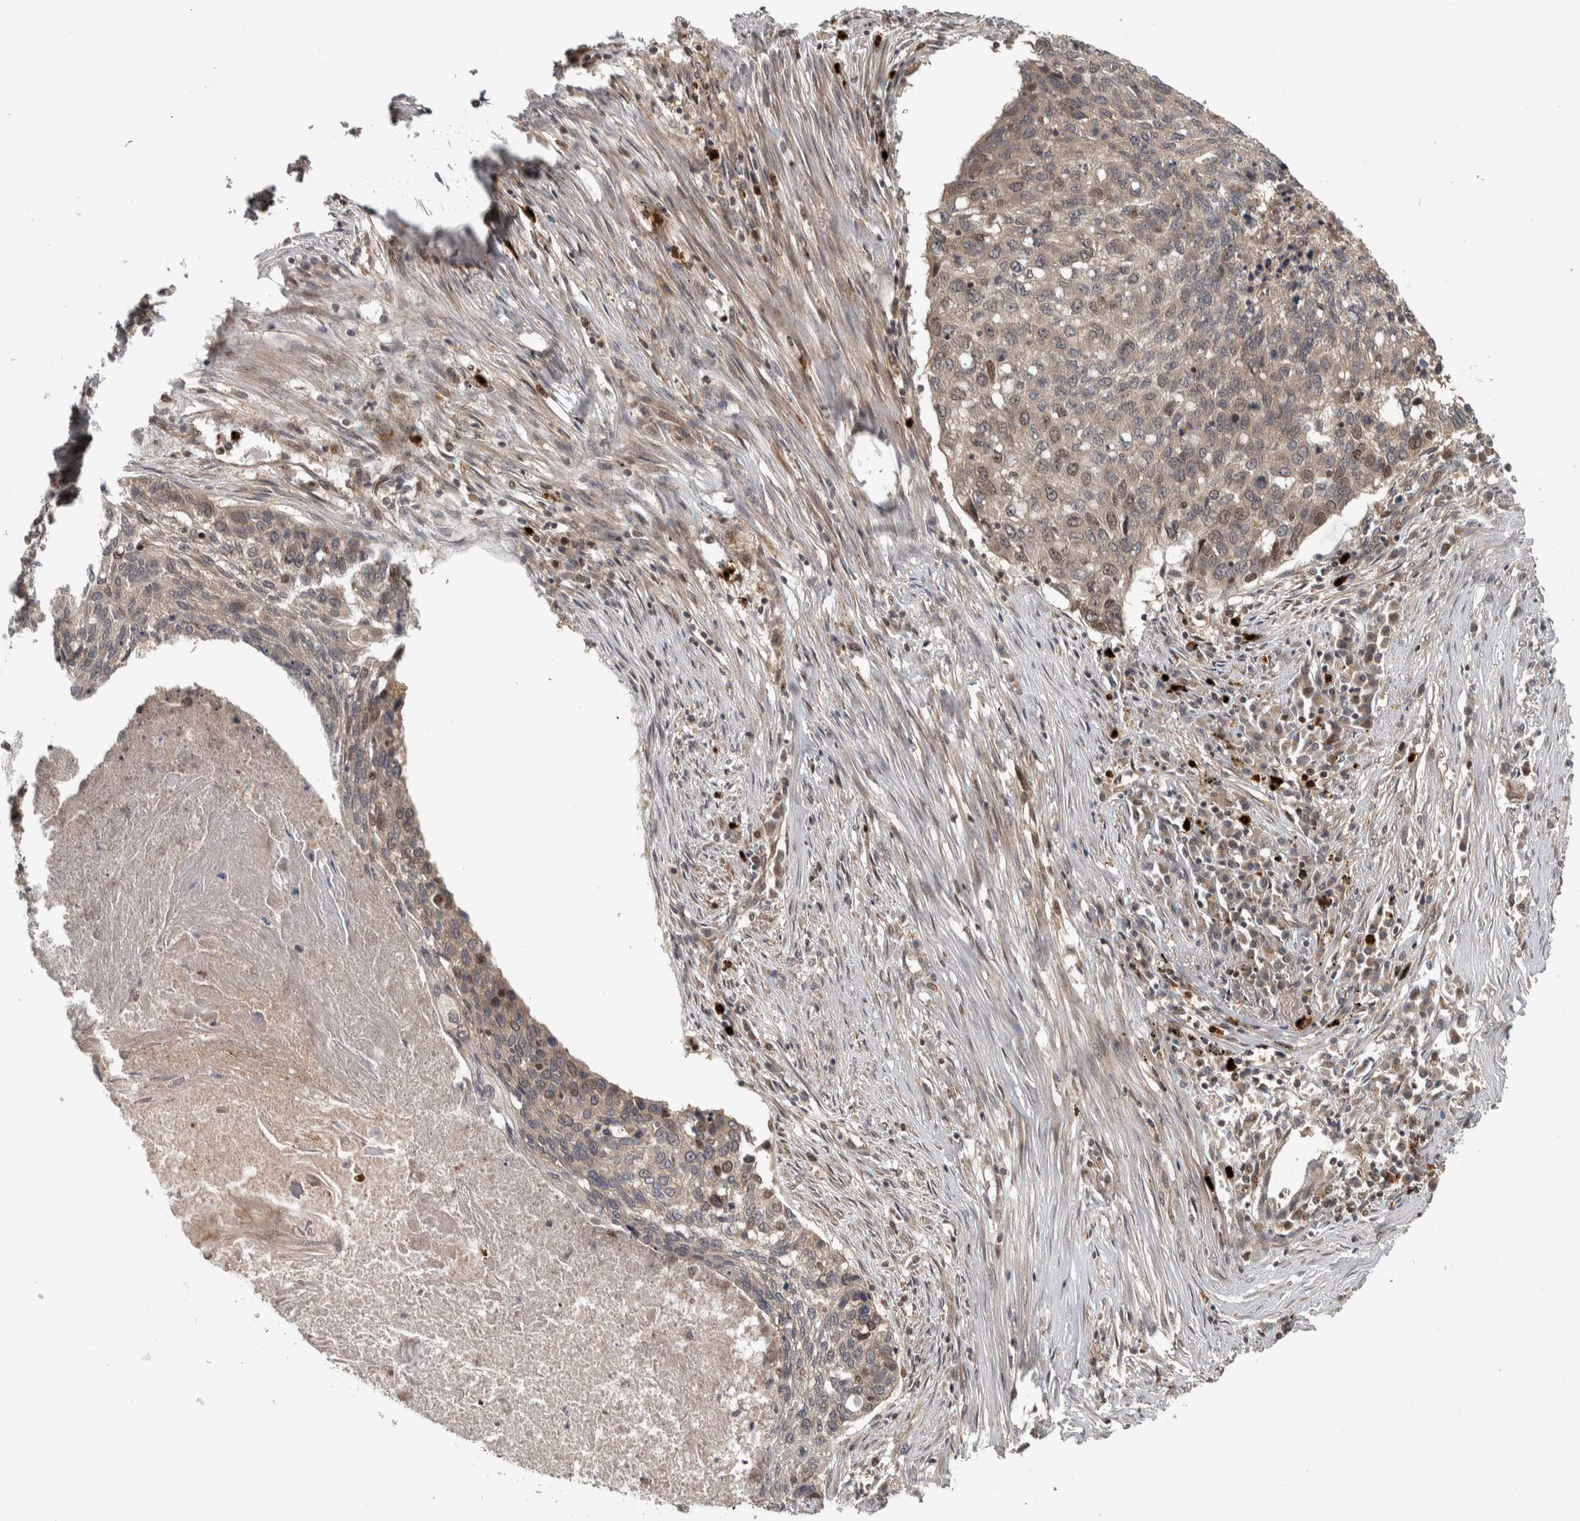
{"staining": {"intensity": "weak", "quantity": "<25%", "location": "cytoplasmic/membranous,nuclear"}, "tissue": "lung cancer", "cell_type": "Tumor cells", "image_type": "cancer", "snomed": [{"axis": "morphology", "description": "Squamous cell carcinoma, NOS"}, {"axis": "topography", "description": "Lung"}], "caption": "Photomicrograph shows no significant protein expression in tumor cells of lung cancer (squamous cell carcinoma).", "gene": "RPS6KA4", "patient": {"sex": "female", "age": 63}}